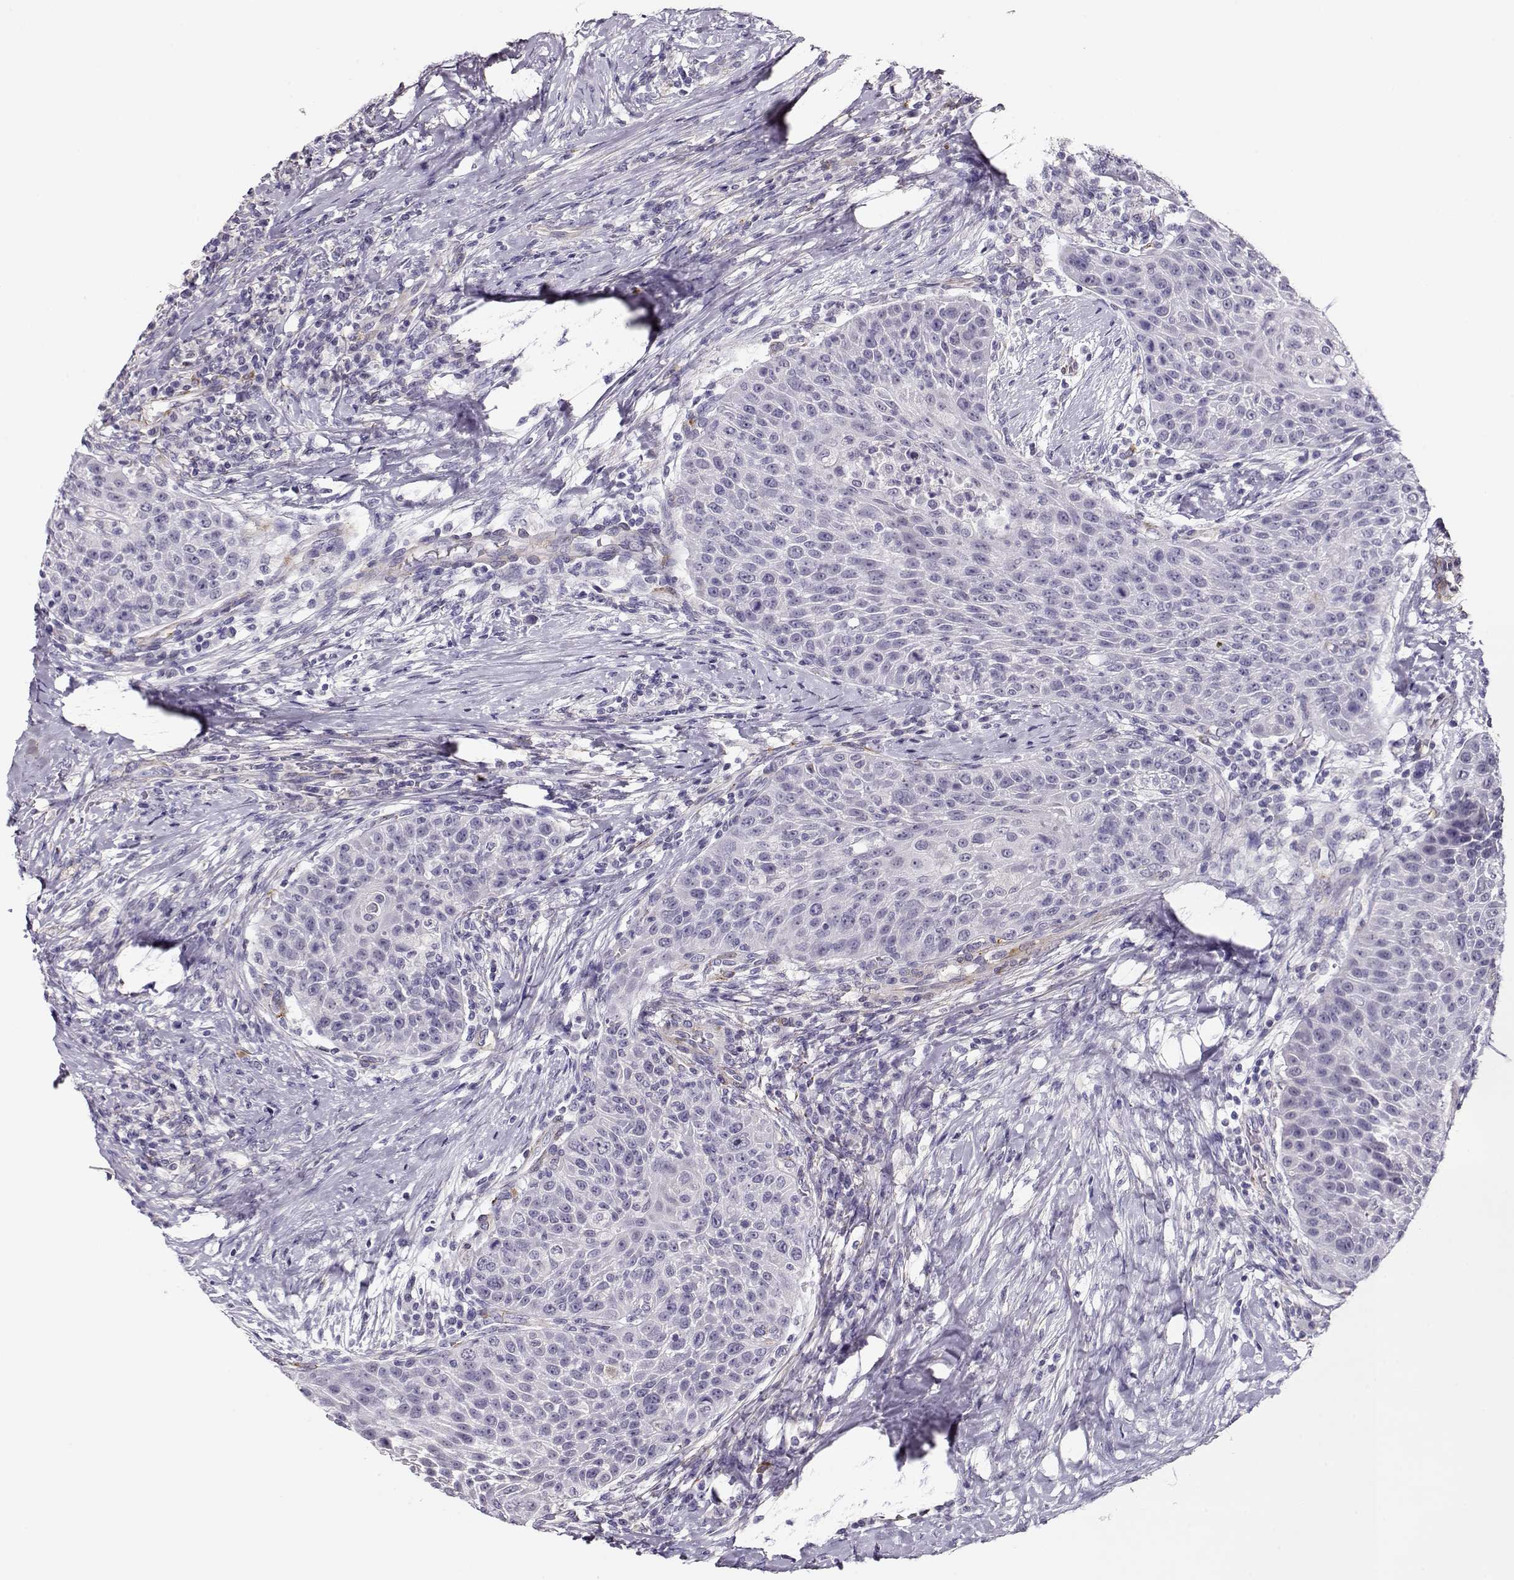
{"staining": {"intensity": "negative", "quantity": "none", "location": "none"}, "tissue": "head and neck cancer", "cell_type": "Tumor cells", "image_type": "cancer", "snomed": [{"axis": "morphology", "description": "Squamous cell carcinoma, NOS"}, {"axis": "topography", "description": "Head-Neck"}], "caption": "Protein analysis of head and neck cancer shows no significant positivity in tumor cells.", "gene": "RBM44", "patient": {"sex": "male", "age": 69}}